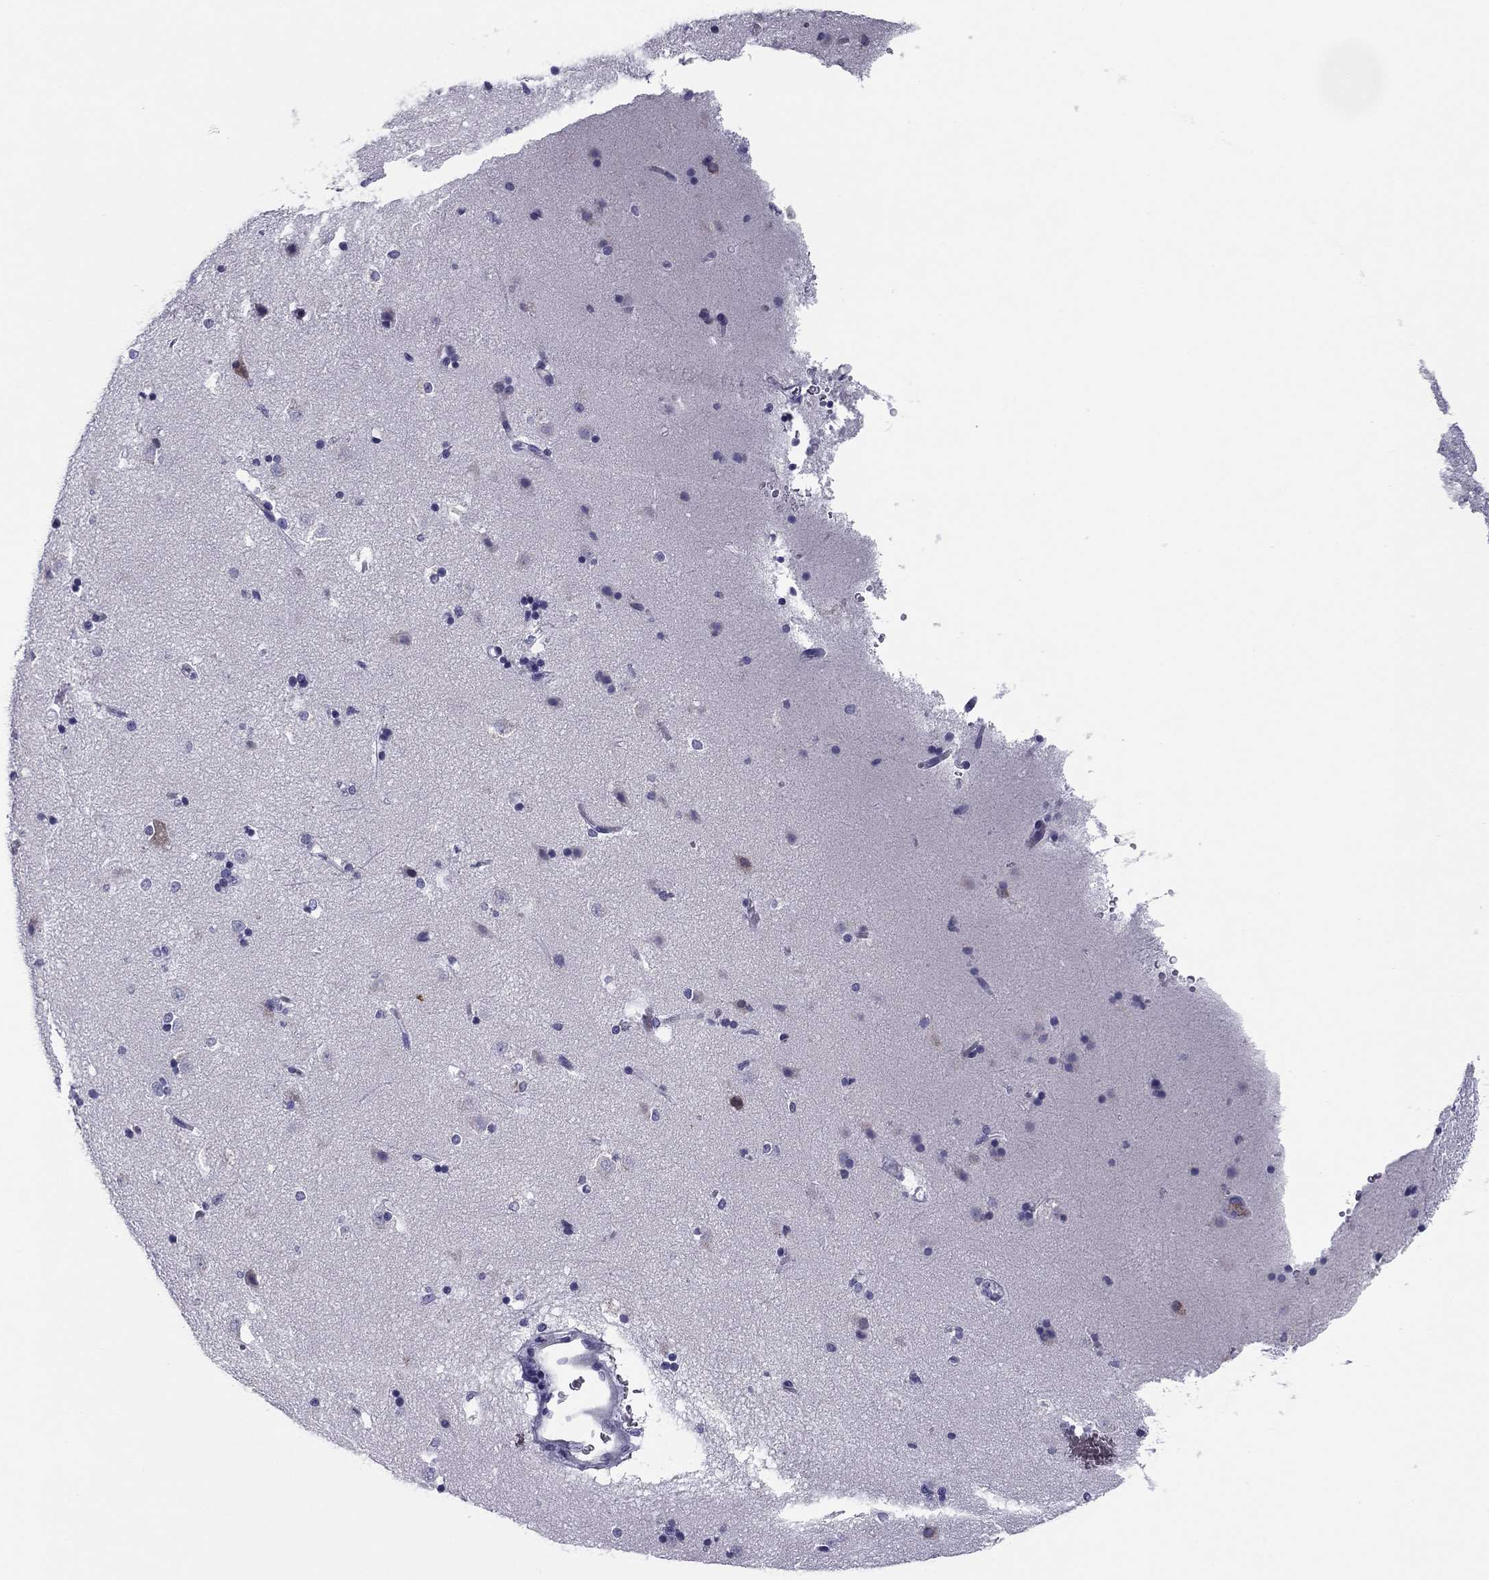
{"staining": {"intensity": "negative", "quantity": "none", "location": "none"}, "tissue": "caudate", "cell_type": "Glial cells", "image_type": "normal", "snomed": [{"axis": "morphology", "description": "Normal tissue, NOS"}, {"axis": "topography", "description": "Lateral ventricle wall"}], "caption": "An immunohistochemistry photomicrograph of benign caudate is shown. There is no staining in glial cells of caudate.", "gene": "TMED3", "patient": {"sex": "male", "age": 51}}